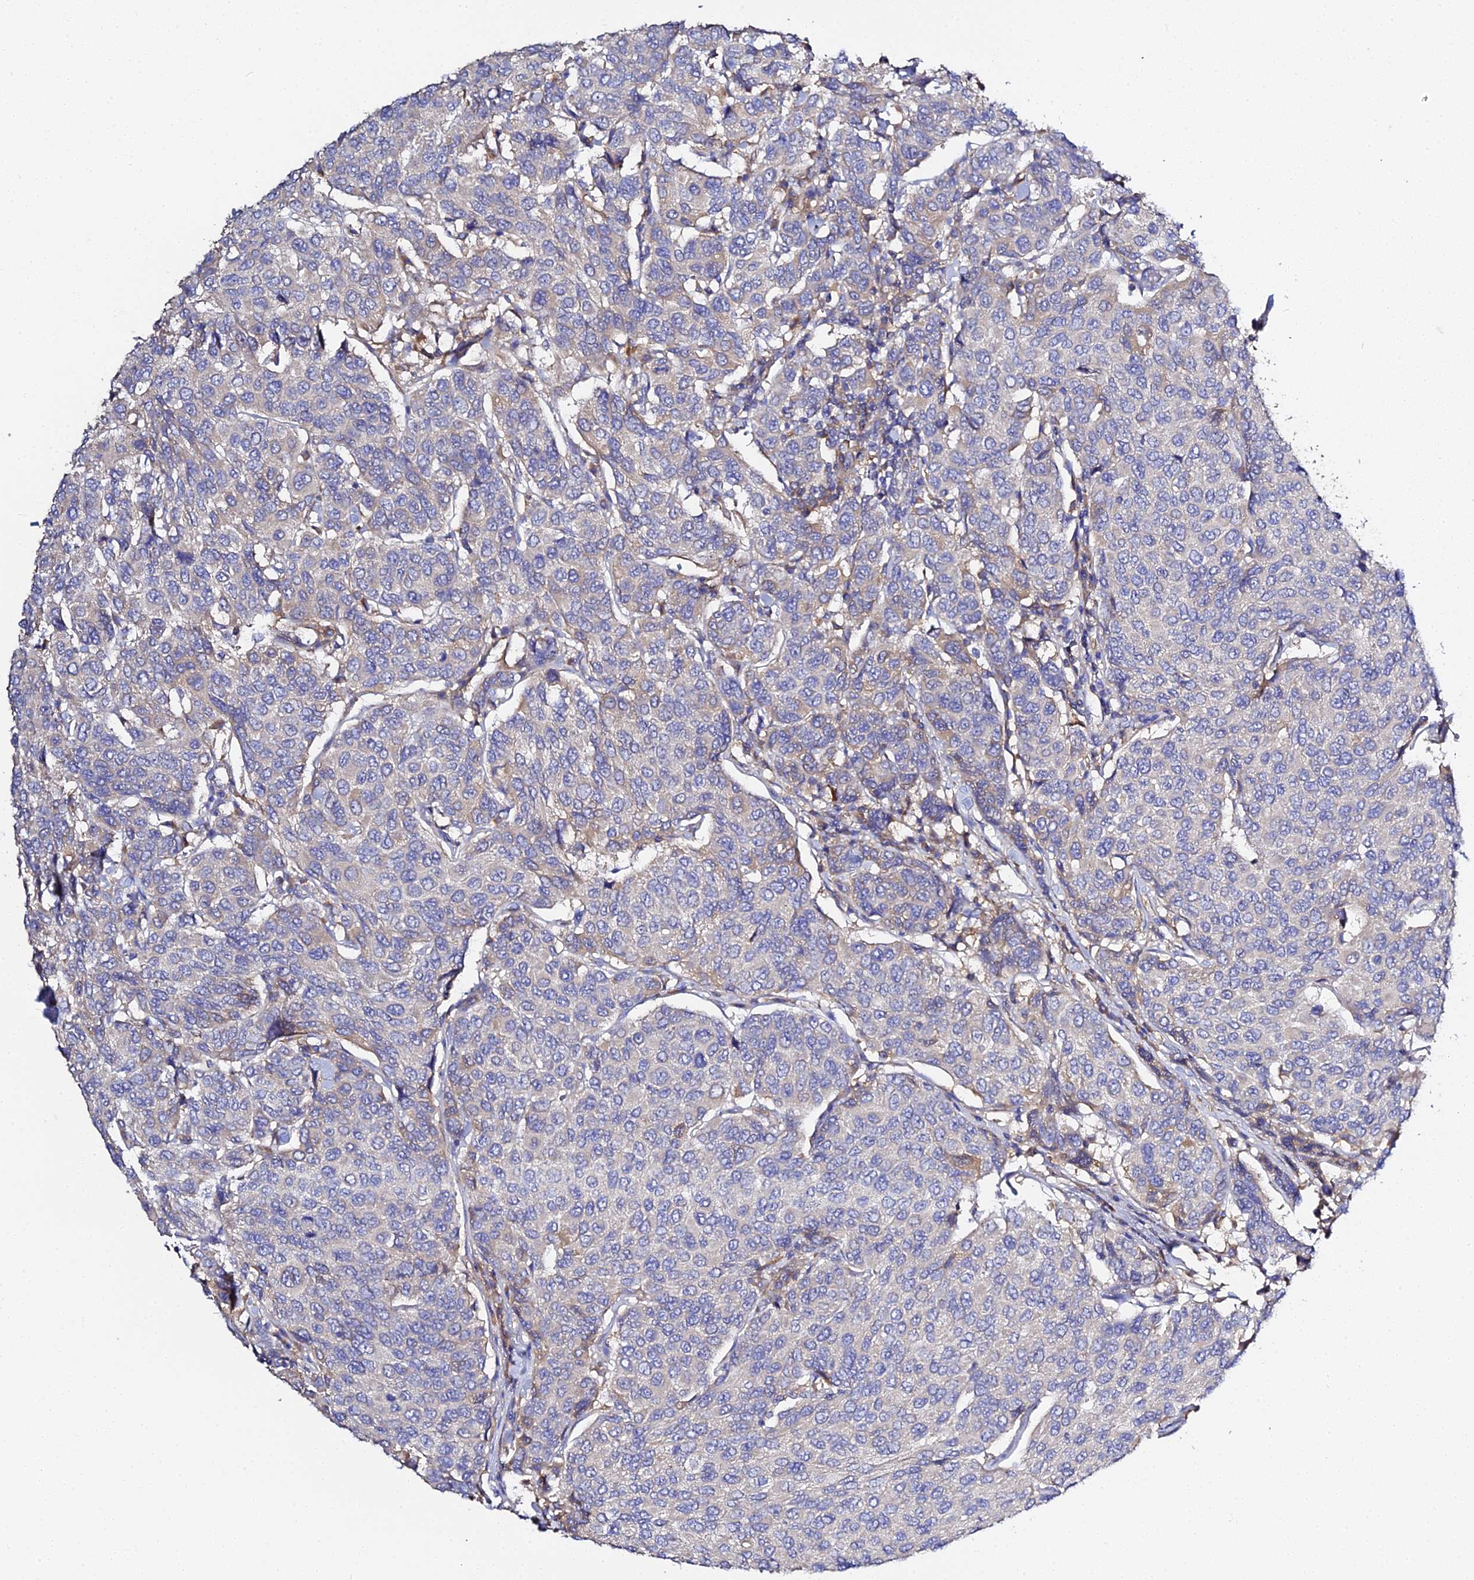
{"staining": {"intensity": "negative", "quantity": "none", "location": "none"}, "tissue": "breast cancer", "cell_type": "Tumor cells", "image_type": "cancer", "snomed": [{"axis": "morphology", "description": "Duct carcinoma"}, {"axis": "topography", "description": "Breast"}], "caption": "This histopathology image is of breast cancer stained with immunohistochemistry (IHC) to label a protein in brown with the nuclei are counter-stained blue. There is no expression in tumor cells. Brightfield microscopy of immunohistochemistry (IHC) stained with DAB (brown) and hematoxylin (blue), captured at high magnification.", "gene": "SCX", "patient": {"sex": "female", "age": 55}}